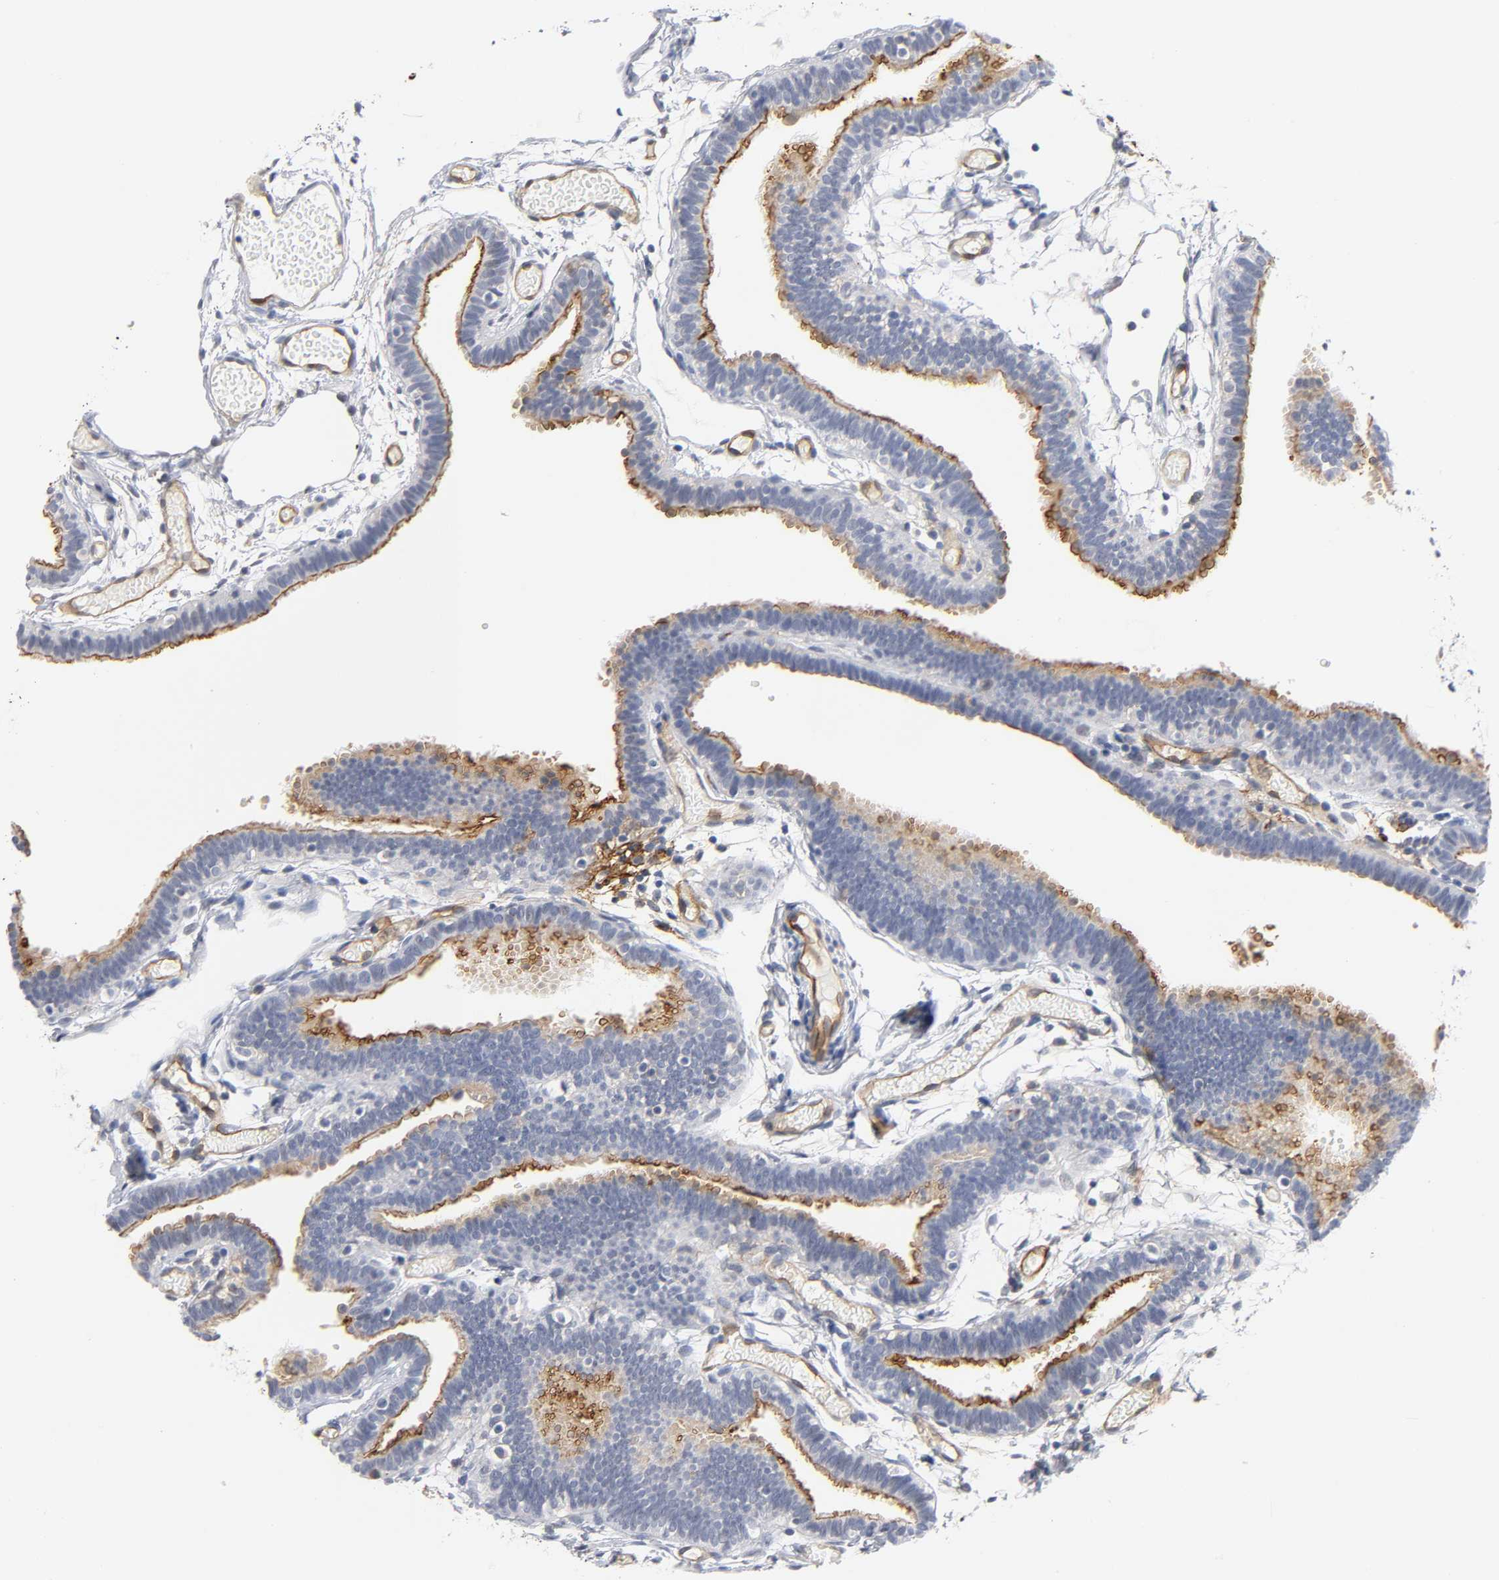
{"staining": {"intensity": "strong", "quantity": ">75%", "location": "cytoplasmic/membranous"}, "tissue": "fallopian tube", "cell_type": "Glandular cells", "image_type": "normal", "snomed": [{"axis": "morphology", "description": "Normal tissue, NOS"}, {"axis": "topography", "description": "Fallopian tube"}], "caption": "Immunohistochemical staining of normal human fallopian tube reveals >75% levels of strong cytoplasmic/membranous protein positivity in approximately >75% of glandular cells.", "gene": "ICAM1", "patient": {"sex": "female", "age": 29}}